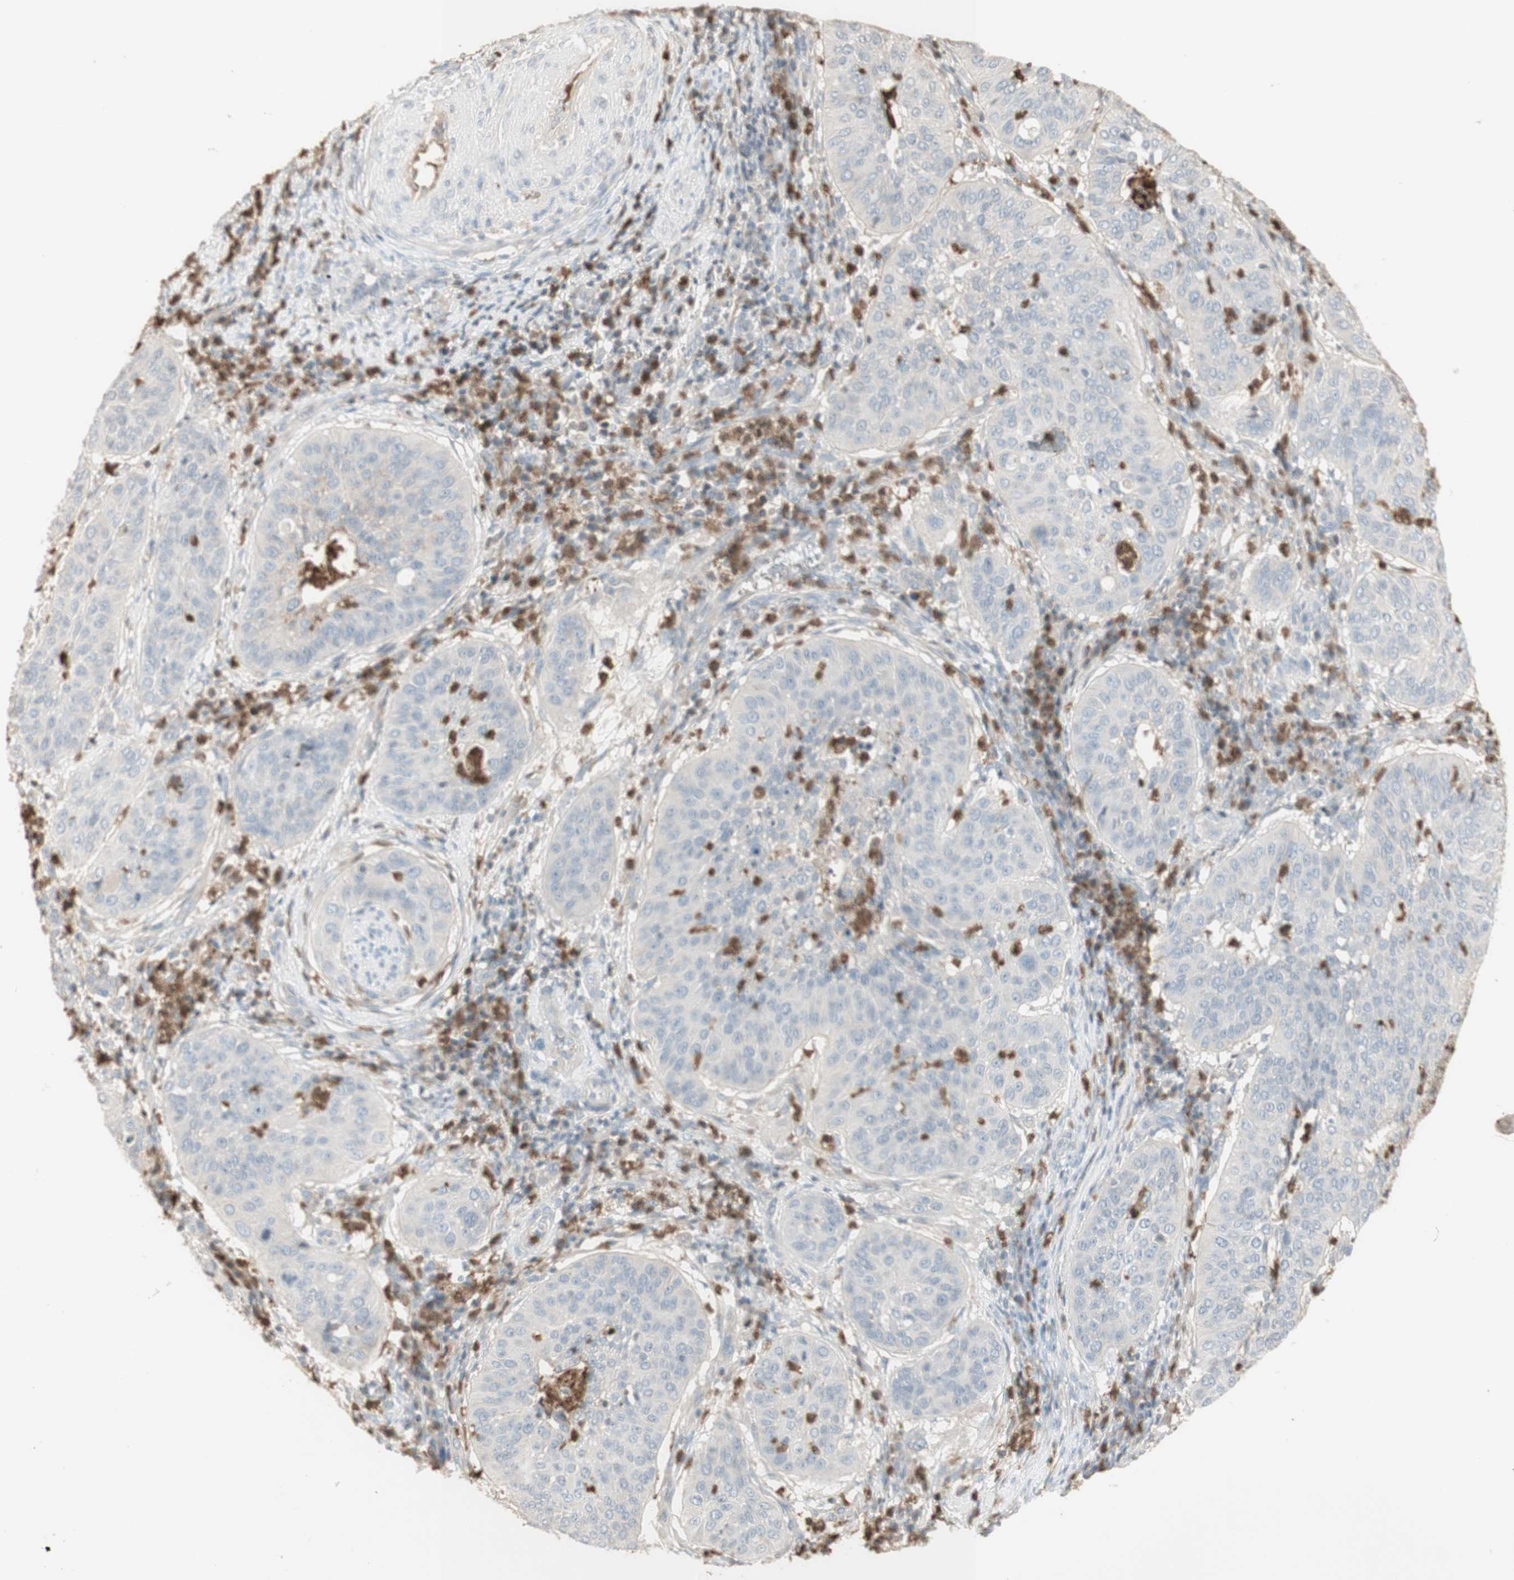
{"staining": {"intensity": "negative", "quantity": "none", "location": "none"}, "tissue": "cervical cancer", "cell_type": "Tumor cells", "image_type": "cancer", "snomed": [{"axis": "morphology", "description": "Normal tissue, NOS"}, {"axis": "morphology", "description": "Squamous cell carcinoma, NOS"}, {"axis": "topography", "description": "Cervix"}], "caption": "DAB immunohistochemical staining of human cervical cancer demonstrates no significant positivity in tumor cells.", "gene": "NID1", "patient": {"sex": "female", "age": 39}}